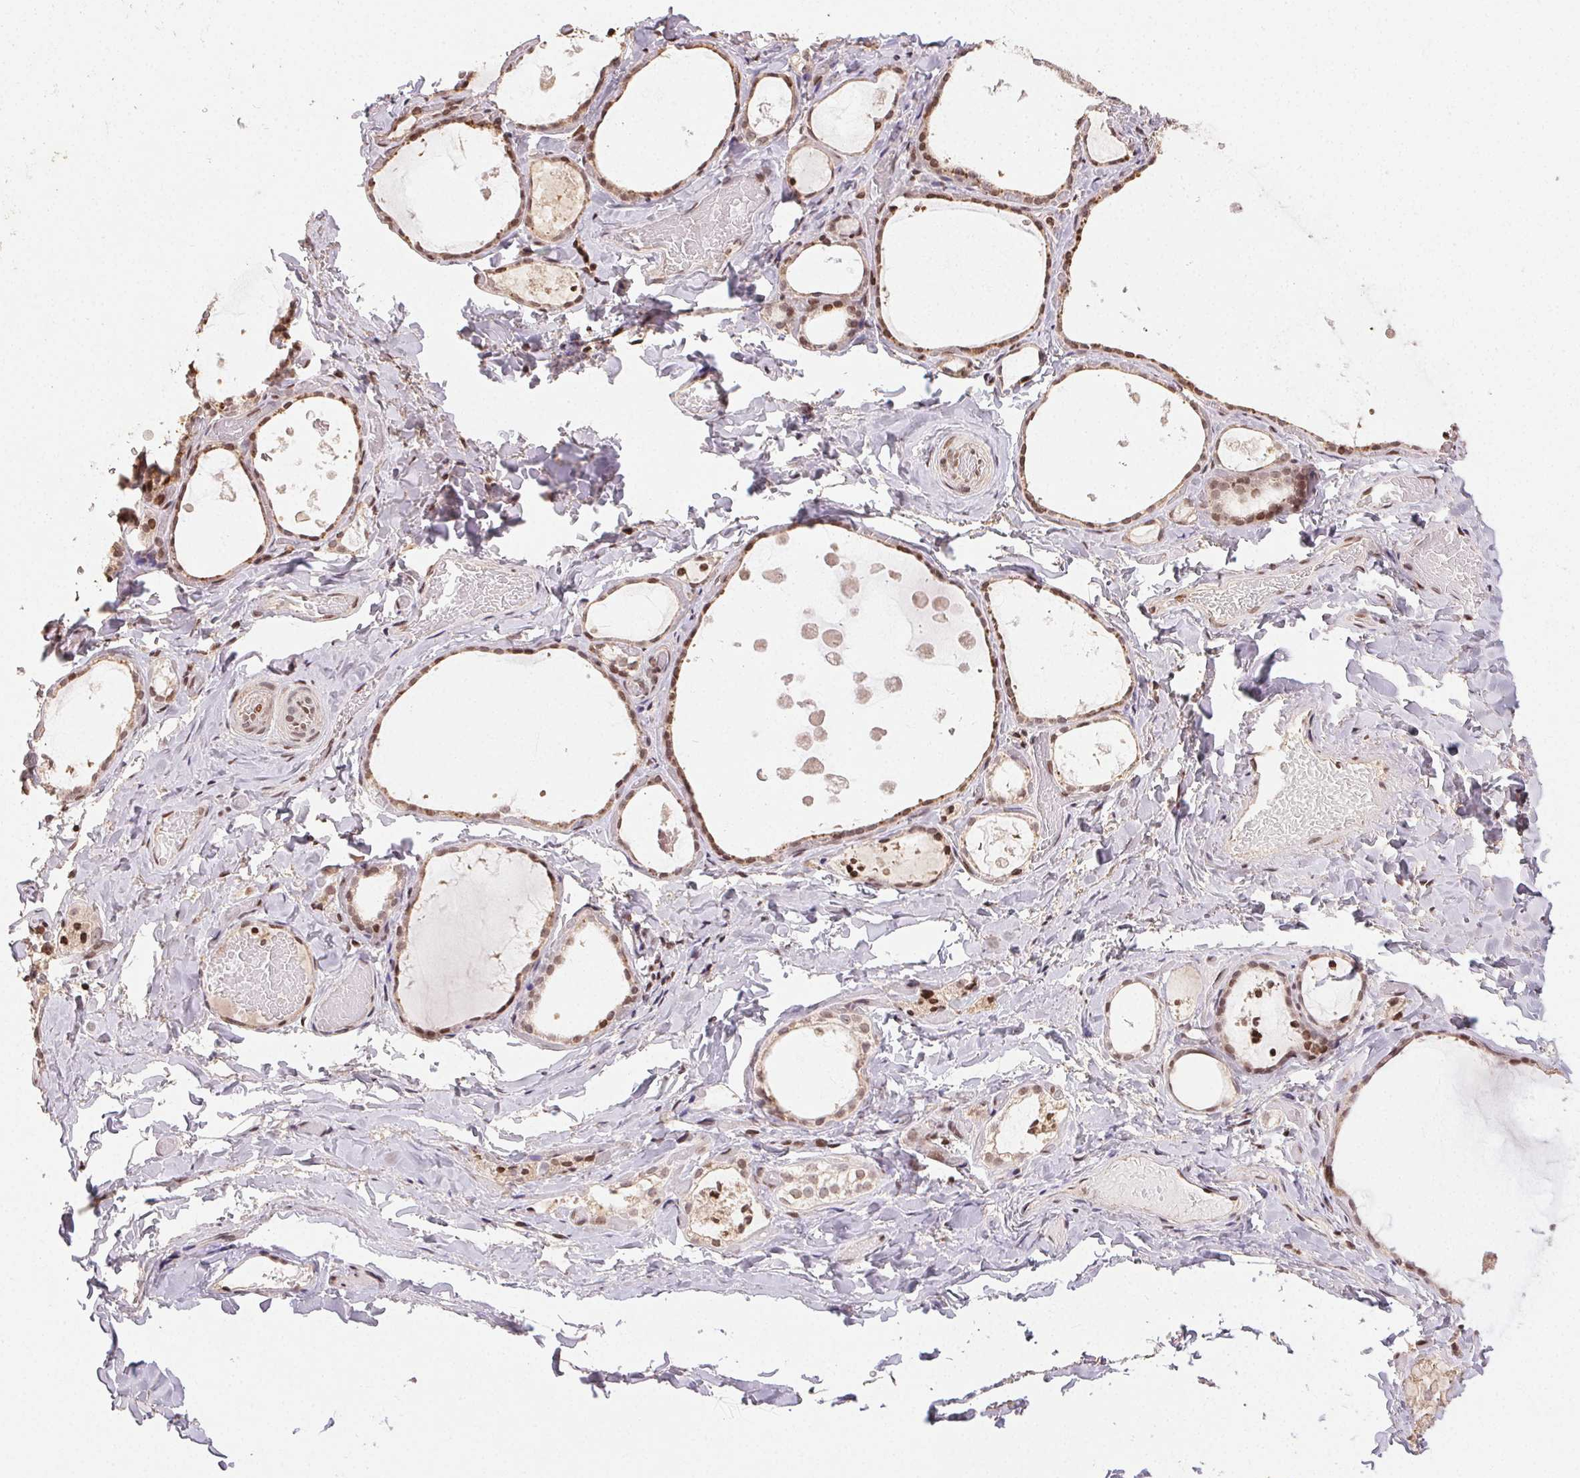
{"staining": {"intensity": "moderate", "quantity": ">75%", "location": "nuclear"}, "tissue": "thyroid gland", "cell_type": "Glandular cells", "image_type": "normal", "snomed": [{"axis": "morphology", "description": "Normal tissue, NOS"}, {"axis": "topography", "description": "Thyroid gland"}], "caption": "This histopathology image reveals benign thyroid gland stained with IHC to label a protein in brown. The nuclear of glandular cells show moderate positivity for the protein. Nuclei are counter-stained blue.", "gene": "MAPKAPK2", "patient": {"sex": "female", "age": 56}}